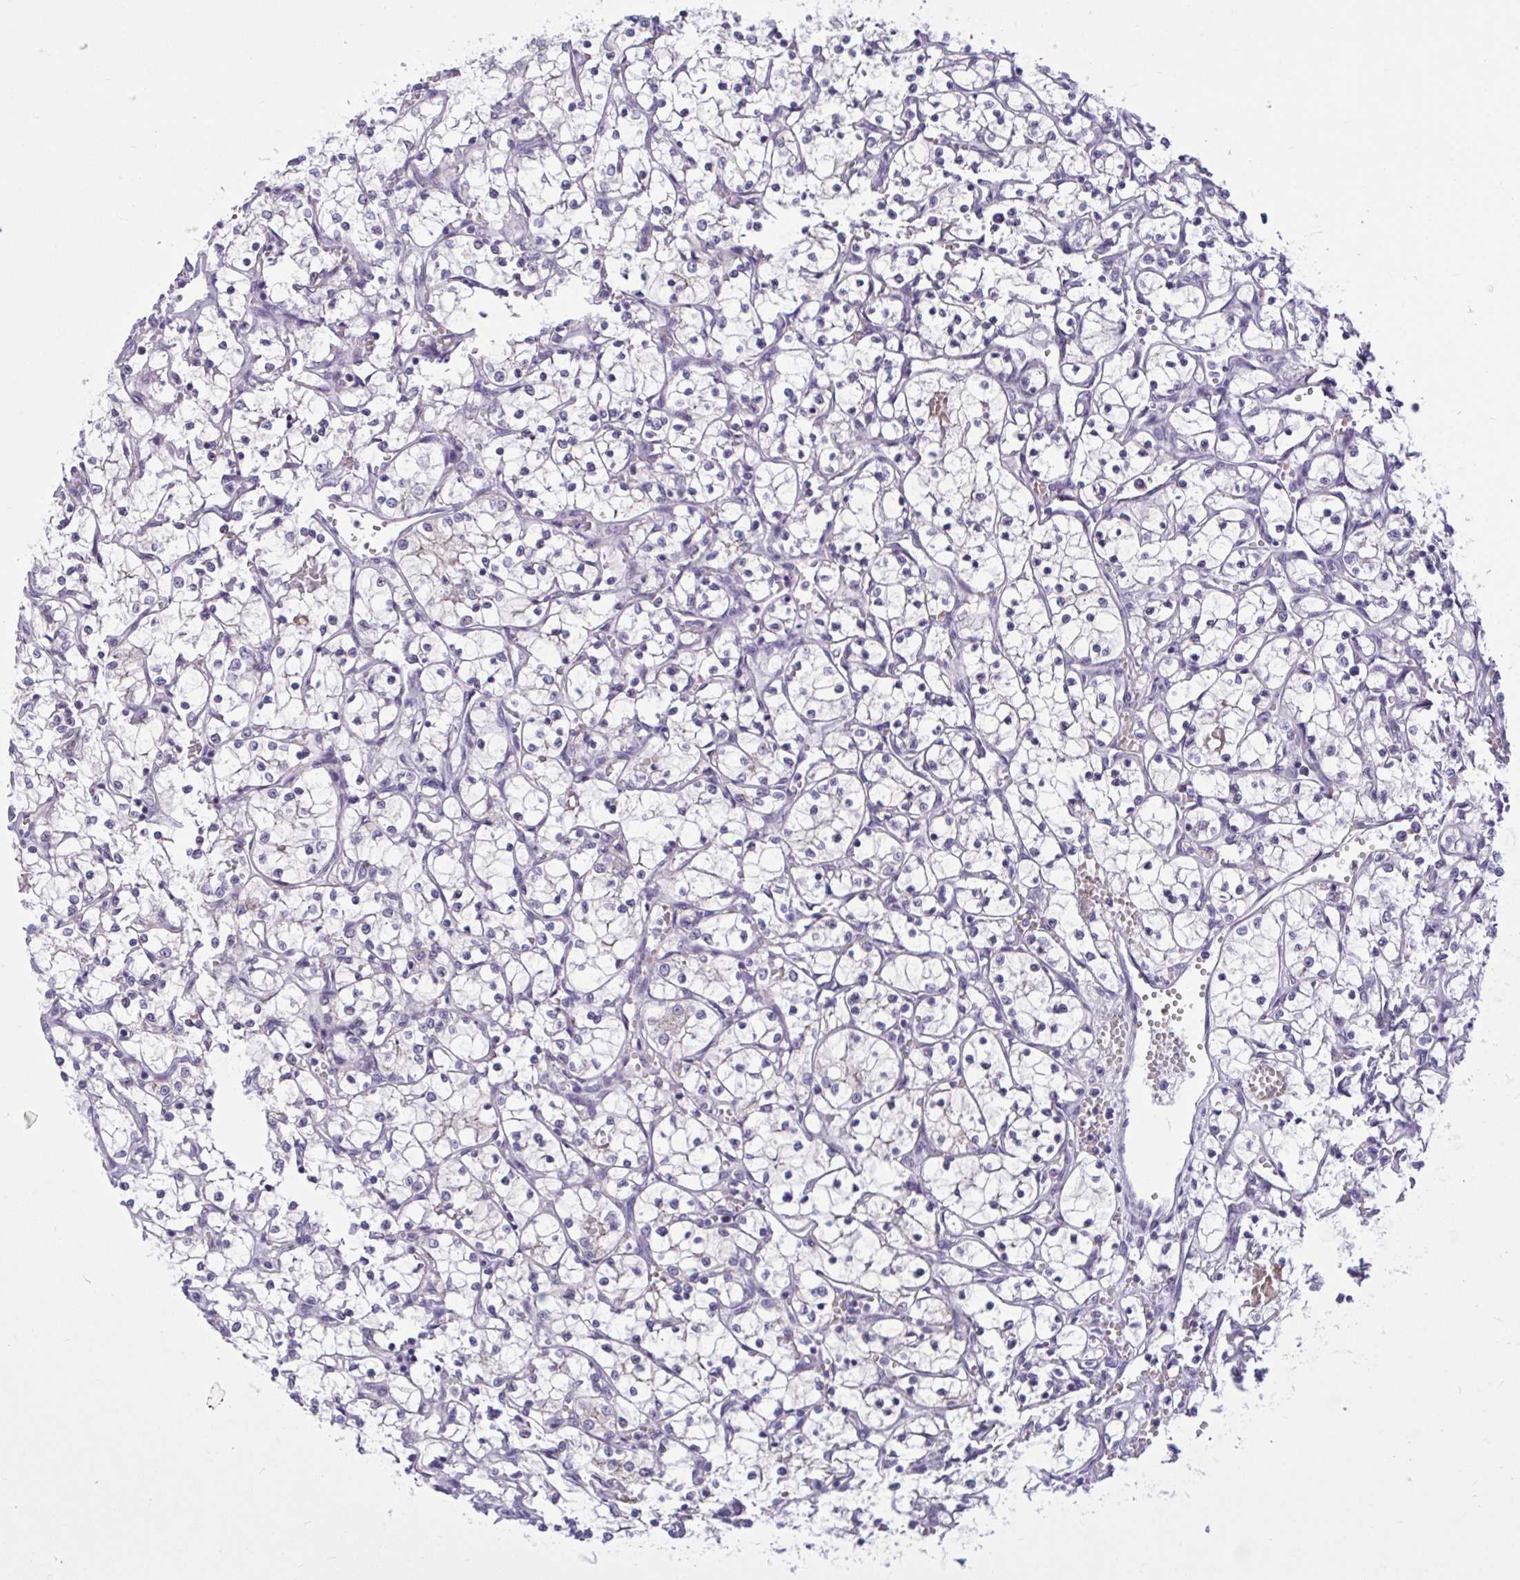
{"staining": {"intensity": "negative", "quantity": "none", "location": "none"}, "tissue": "renal cancer", "cell_type": "Tumor cells", "image_type": "cancer", "snomed": [{"axis": "morphology", "description": "Adenocarcinoma, NOS"}, {"axis": "topography", "description": "Kidney"}], "caption": "Immunohistochemical staining of renal cancer demonstrates no significant positivity in tumor cells.", "gene": "CNGB3", "patient": {"sex": "female", "age": 69}}